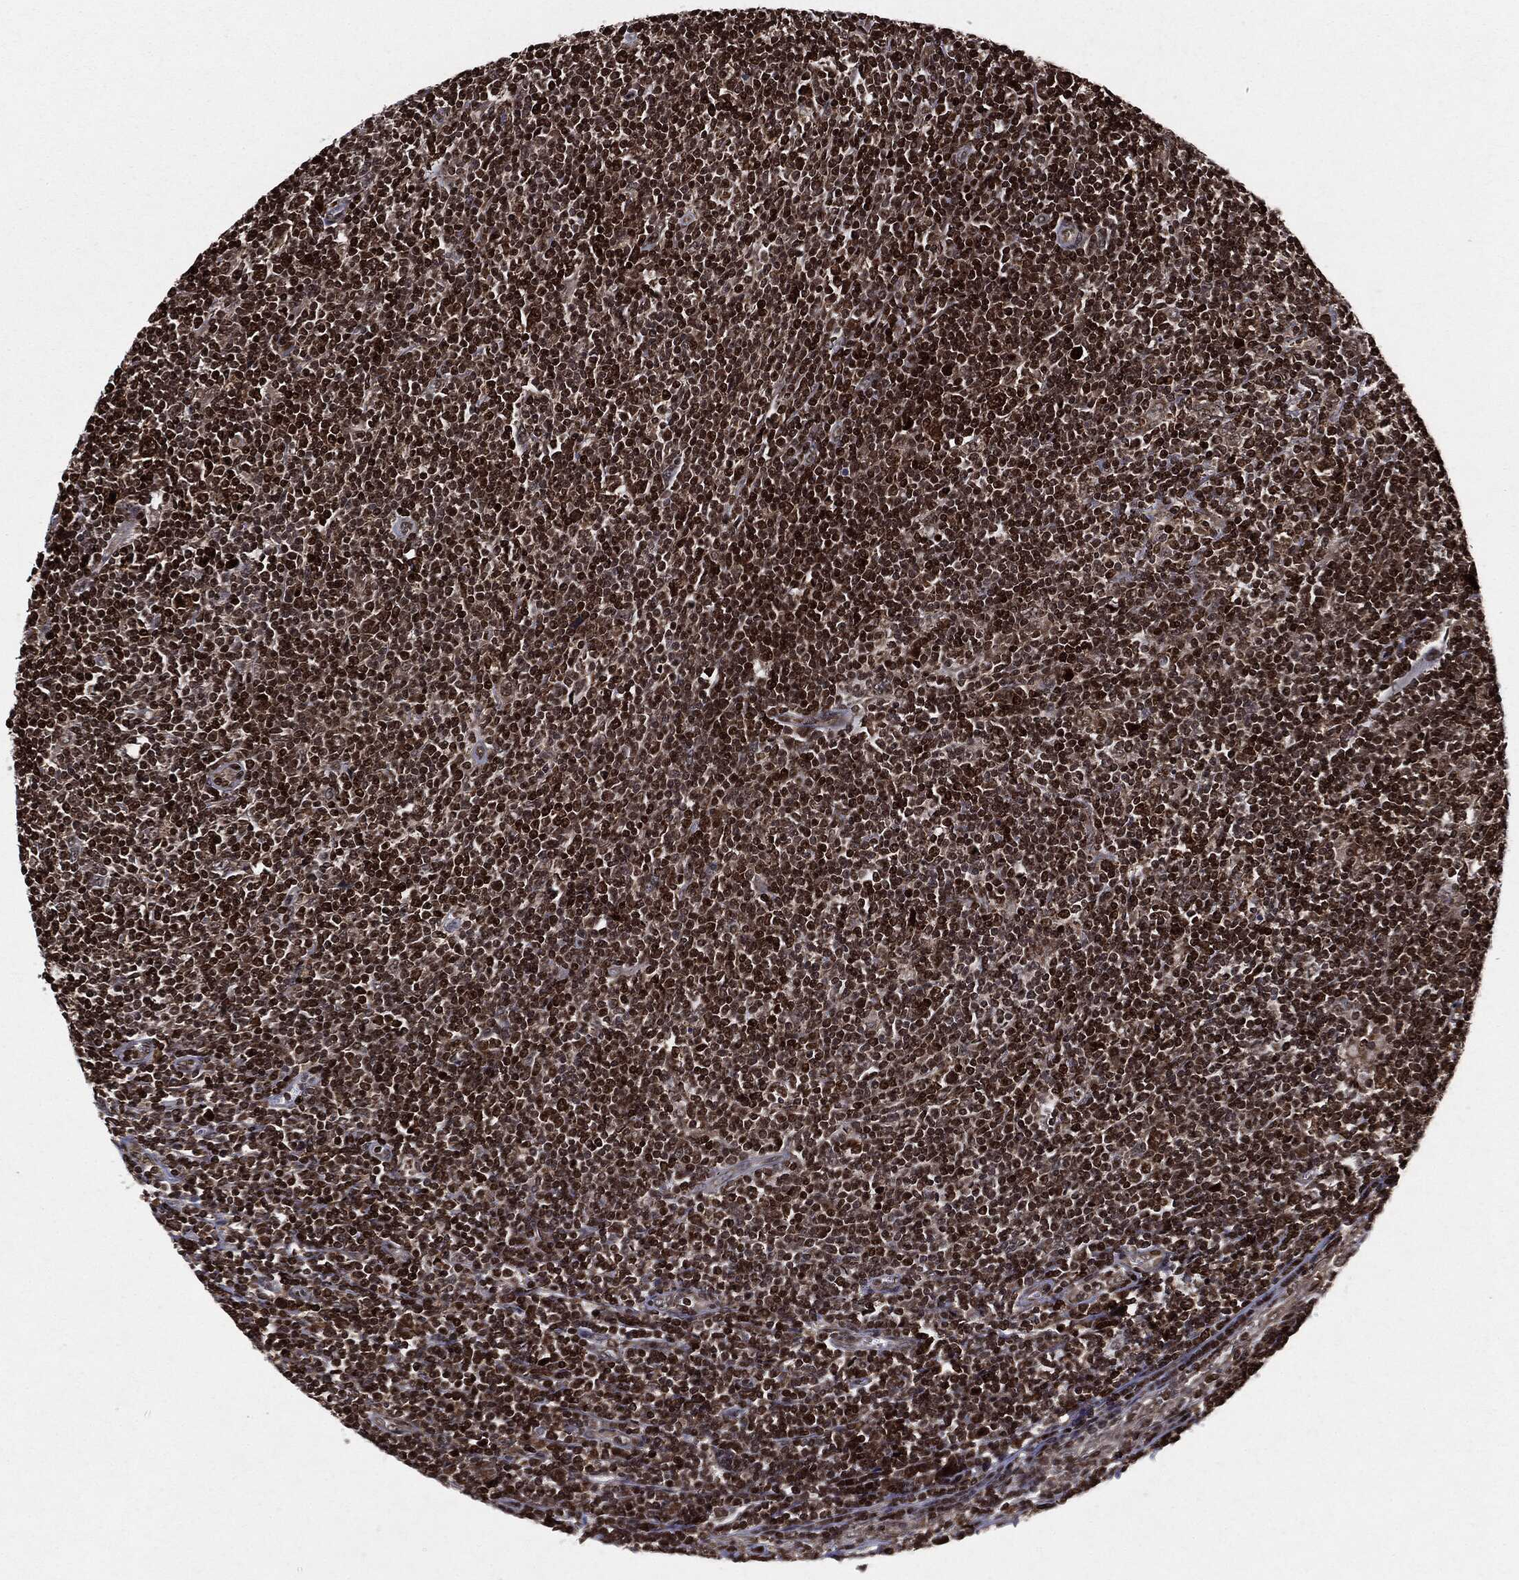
{"staining": {"intensity": "strong", "quantity": "25%-75%", "location": "nuclear"}, "tissue": "lymphoma", "cell_type": "Tumor cells", "image_type": "cancer", "snomed": [{"axis": "morphology", "description": "Hodgkin's disease, NOS"}, {"axis": "topography", "description": "Lymph node"}], "caption": "DAB immunohistochemical staining of lymphoma displays strong nuclear protein positivity in about 25%-75% of tumor cells.", "gene": "CHCHD2", "patient": {"sex": "male", "age": 40}}